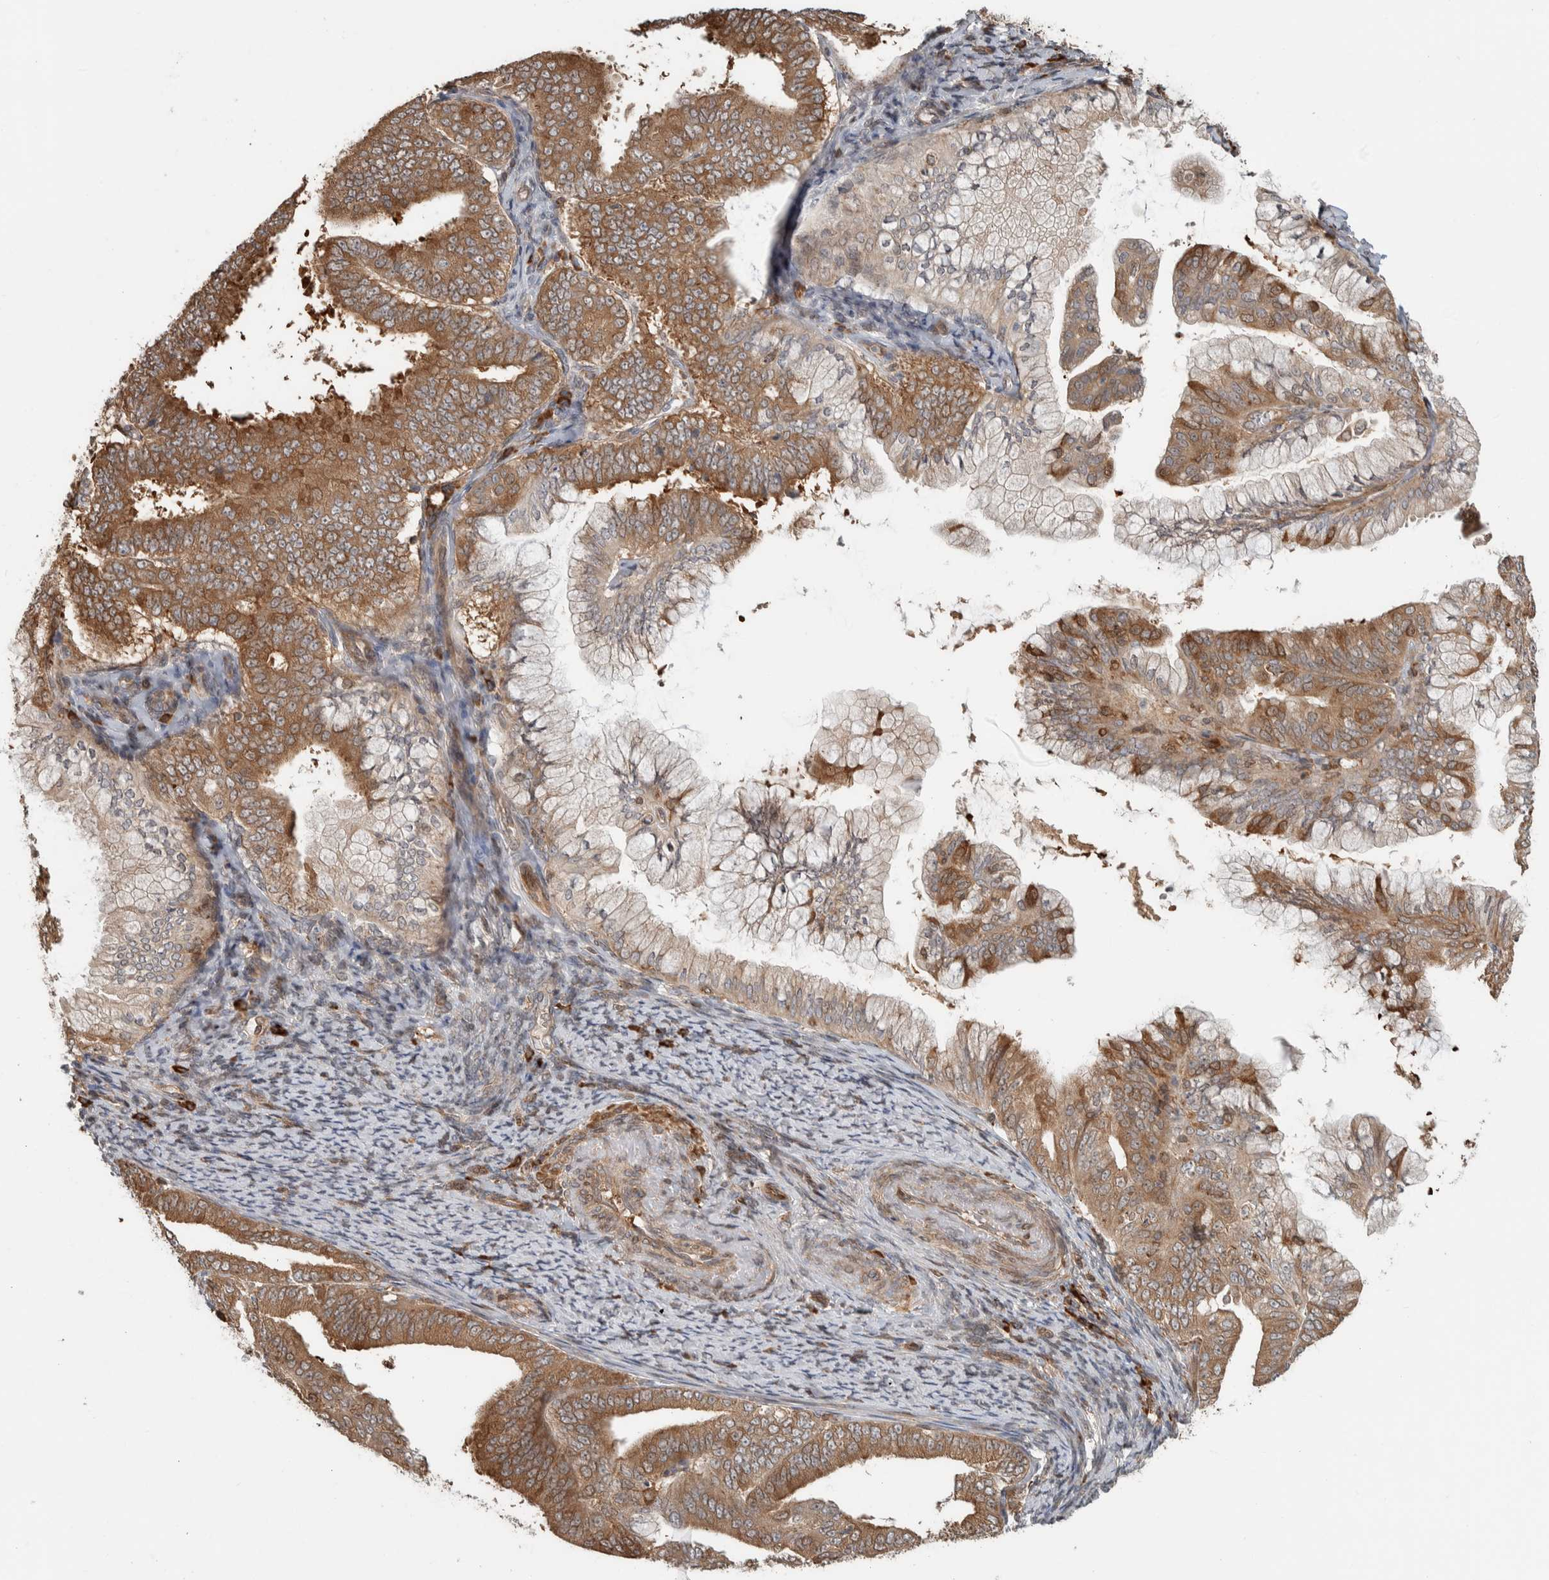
{"staining": {"intensity": "moderate", "quantity": ">75%", "location": "cytoplasmic/membranous"}, "tissue": "endometrial cancer", "cell_type": "Tumor cells", "image_type": "cancer", "snomed": [{"axis": "morphology", "description": "Adenocarcinoma, NOS"}, {"axis": "topography", "description": "Endometrium"}], "caption": "Immunohistochemistry photomicrograph of endometrial cancer stained for a protein (brown), which shows medium levels of moderate cytoplasmic/membranous staining in about >75% of tumor cells.", "gene": "CNTROB", "patient": {"sex": "female", "age": 63}}